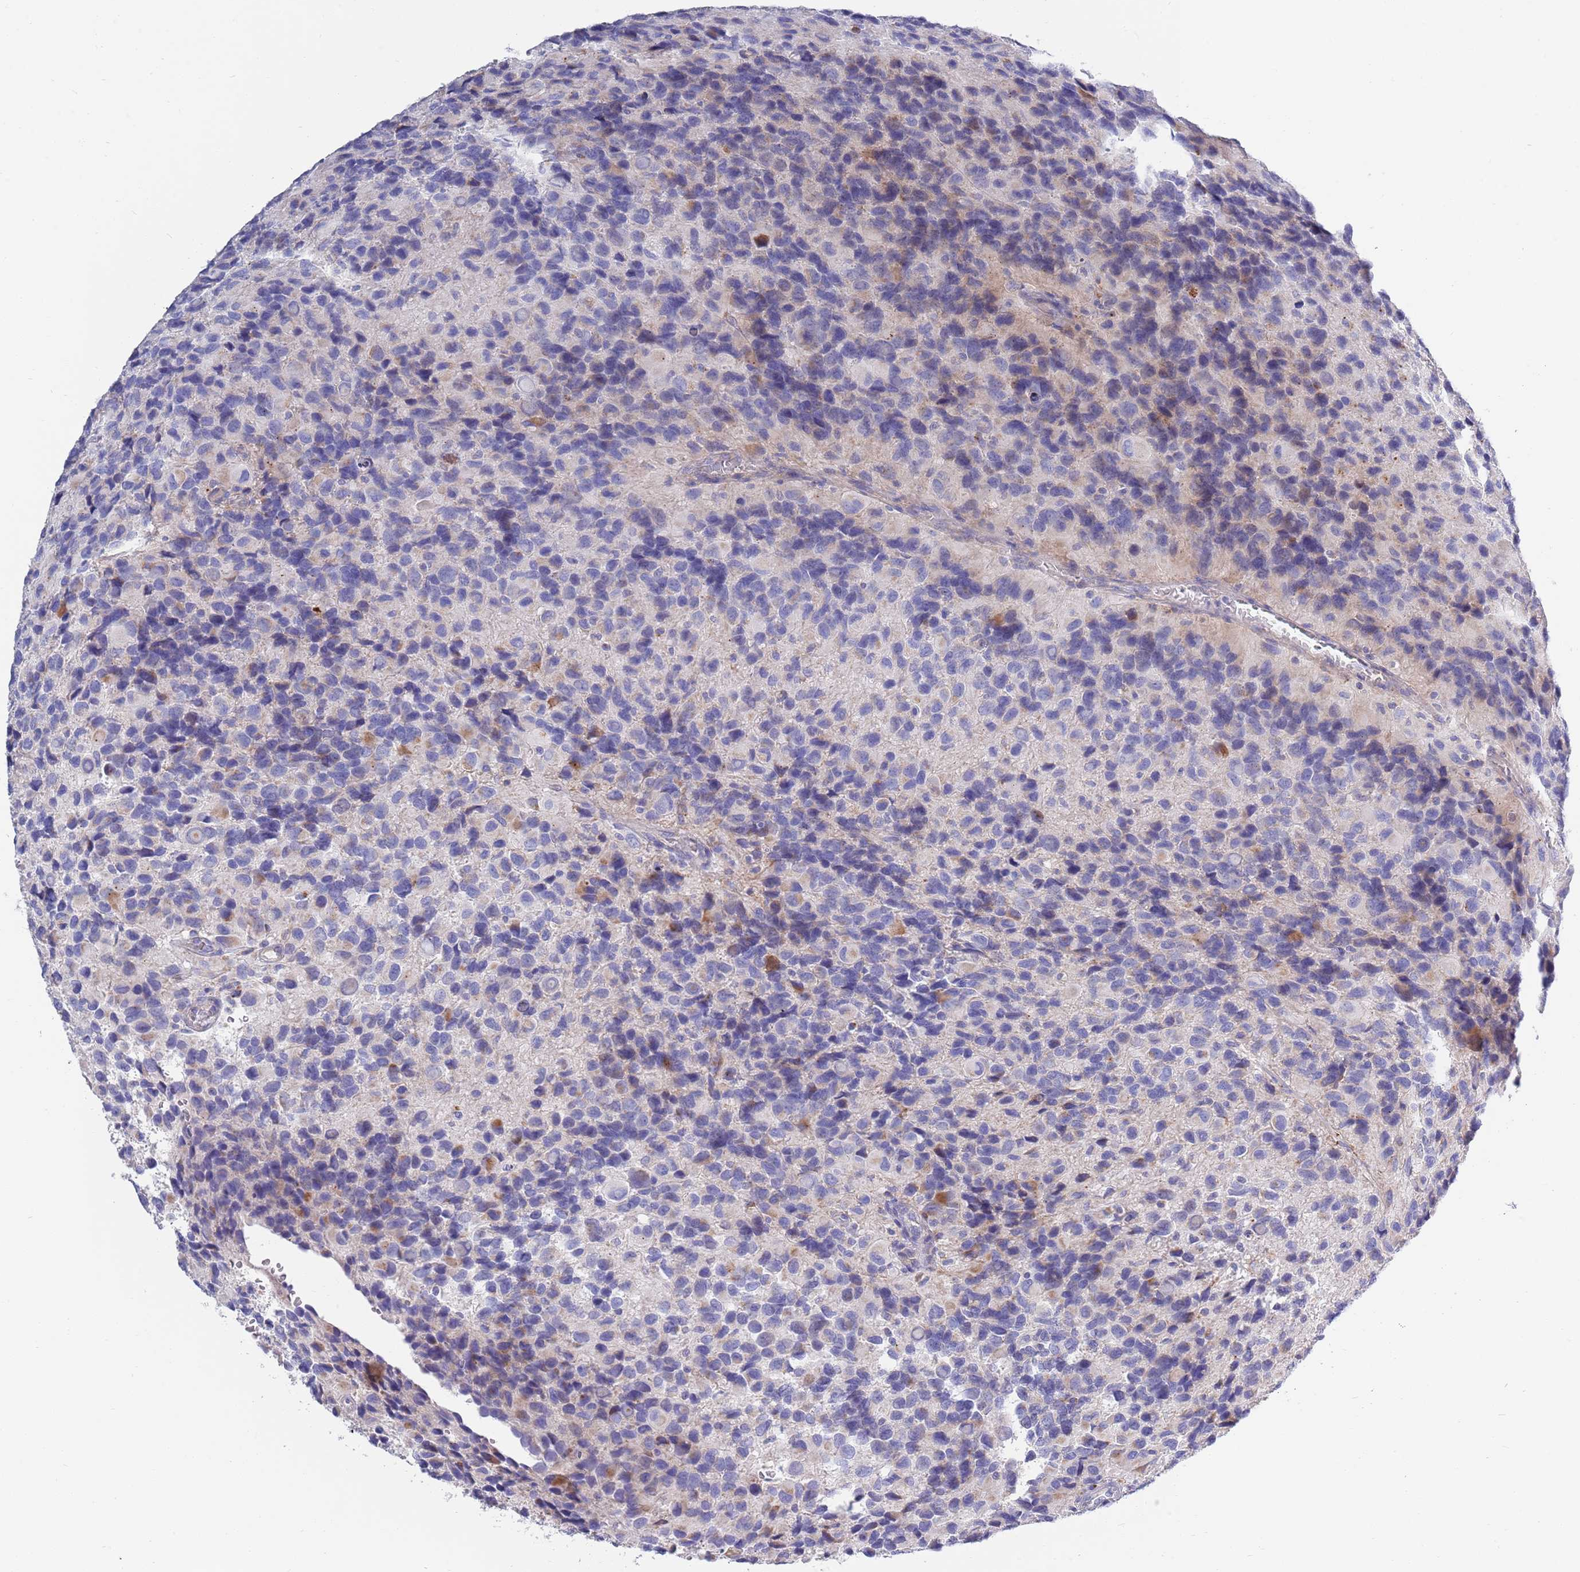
{"staining": {"intensity": "weak", "quantity": "<25%", "location": "cytoplasmic/membranous"}, "tissue": "glioma", "cell_type": "Tumor cells", "image_type": "cancer", "snomed": [{"axis": "morphology", "description": "Glioma, malignant, High grade"}, {"axis": "topography", "description": "Brain"}], "caption": "This is an immunohistochemistry (IHC) image of malignant glioma (high-grade). There is no expression in tumor cells.", "gene": "EMC8", "patient": {"sex": "male", "age": 77}}